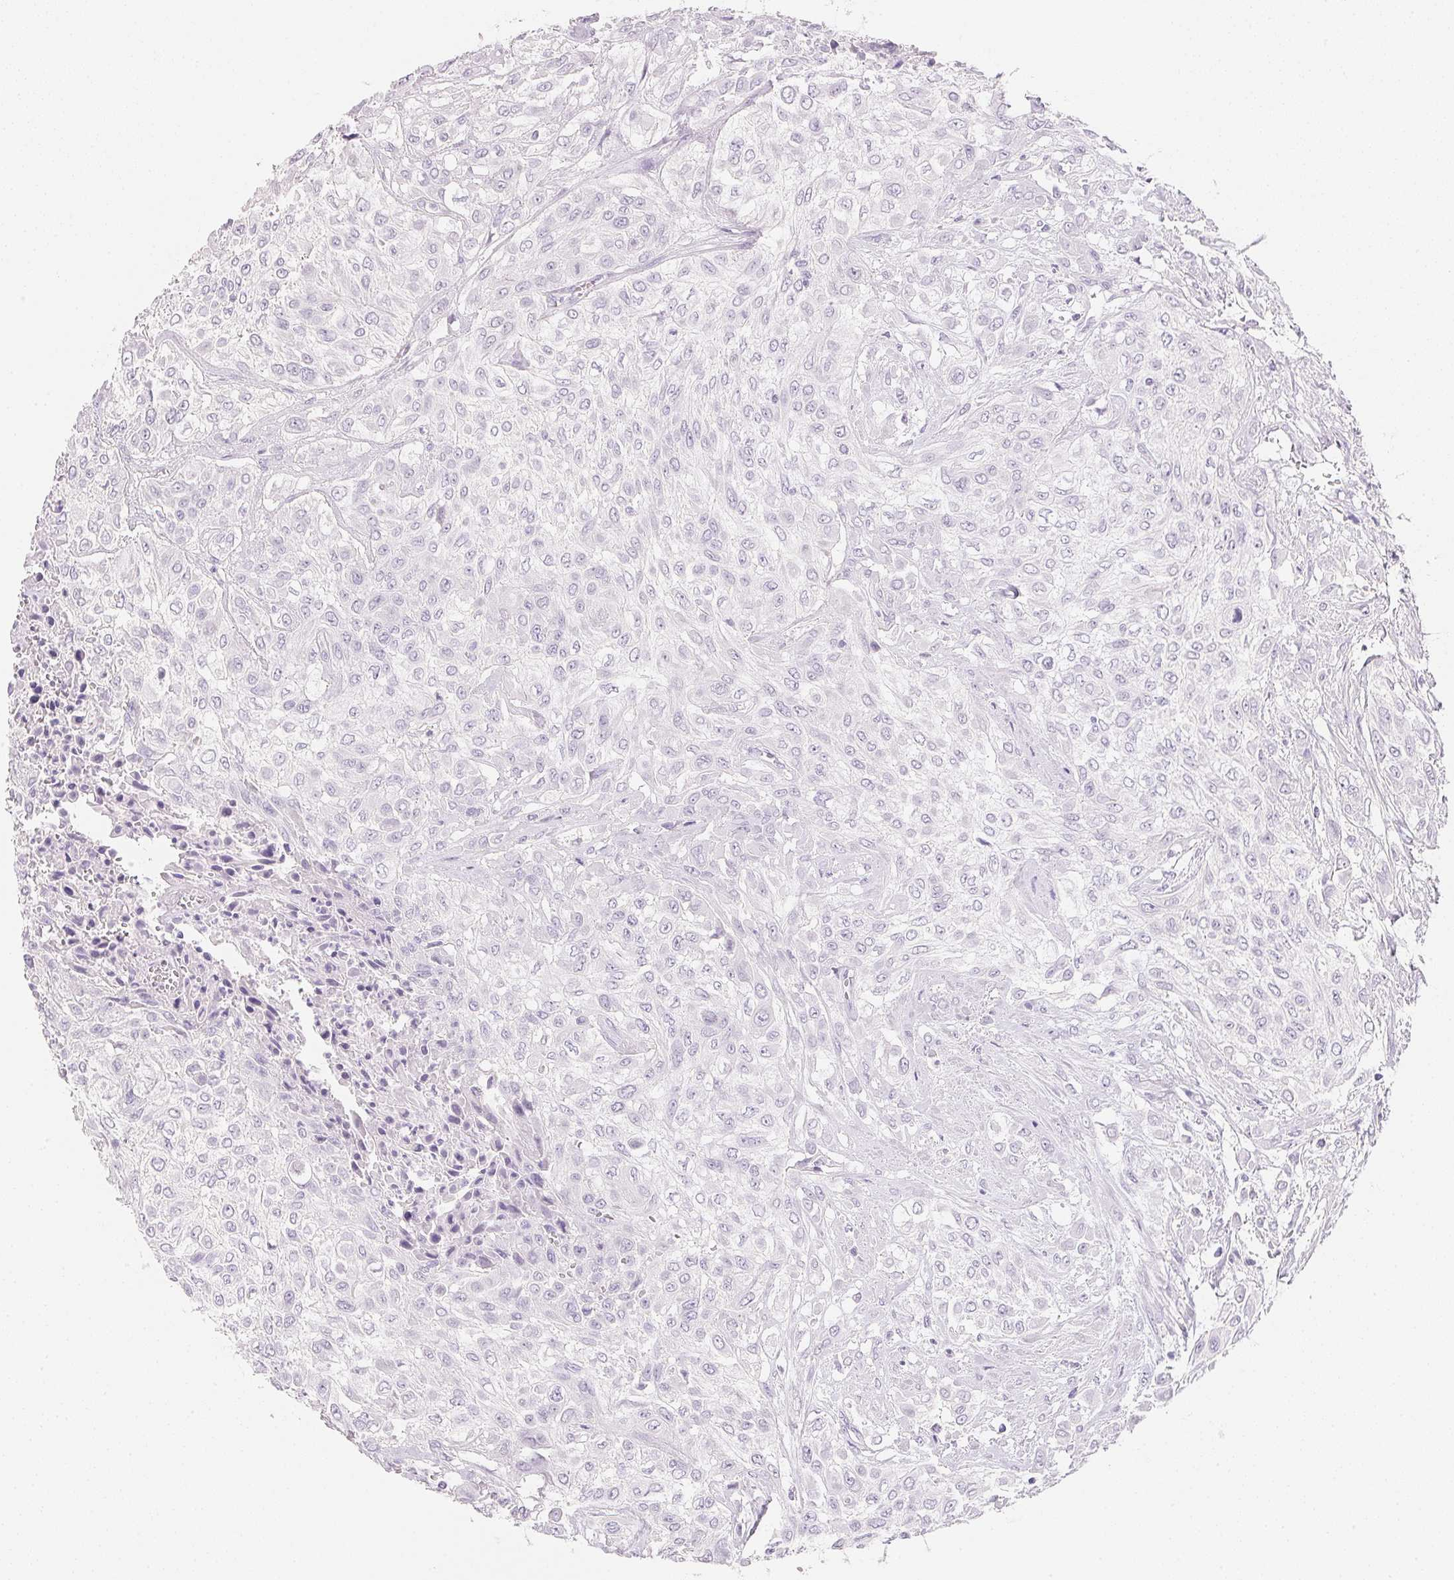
{"staining": {"intensity": "negative", "quantity": "none", "location": "none"}, "tissue": "urothelial cancer", "cell_type": "Tumor cells", "image_type": "cancer", "snomed": [{"axis": "morphology", "description": "Urothelial carcinoma, High grade"}, {"axis": "topography", "description": "Urinary bladder"}], "caption": "Tumor cells show no significant expression in urothelial cancer. Nuclei are stained in blue.", "gene": "ACP3", "patient": {"sex": "male", "age": 57}}